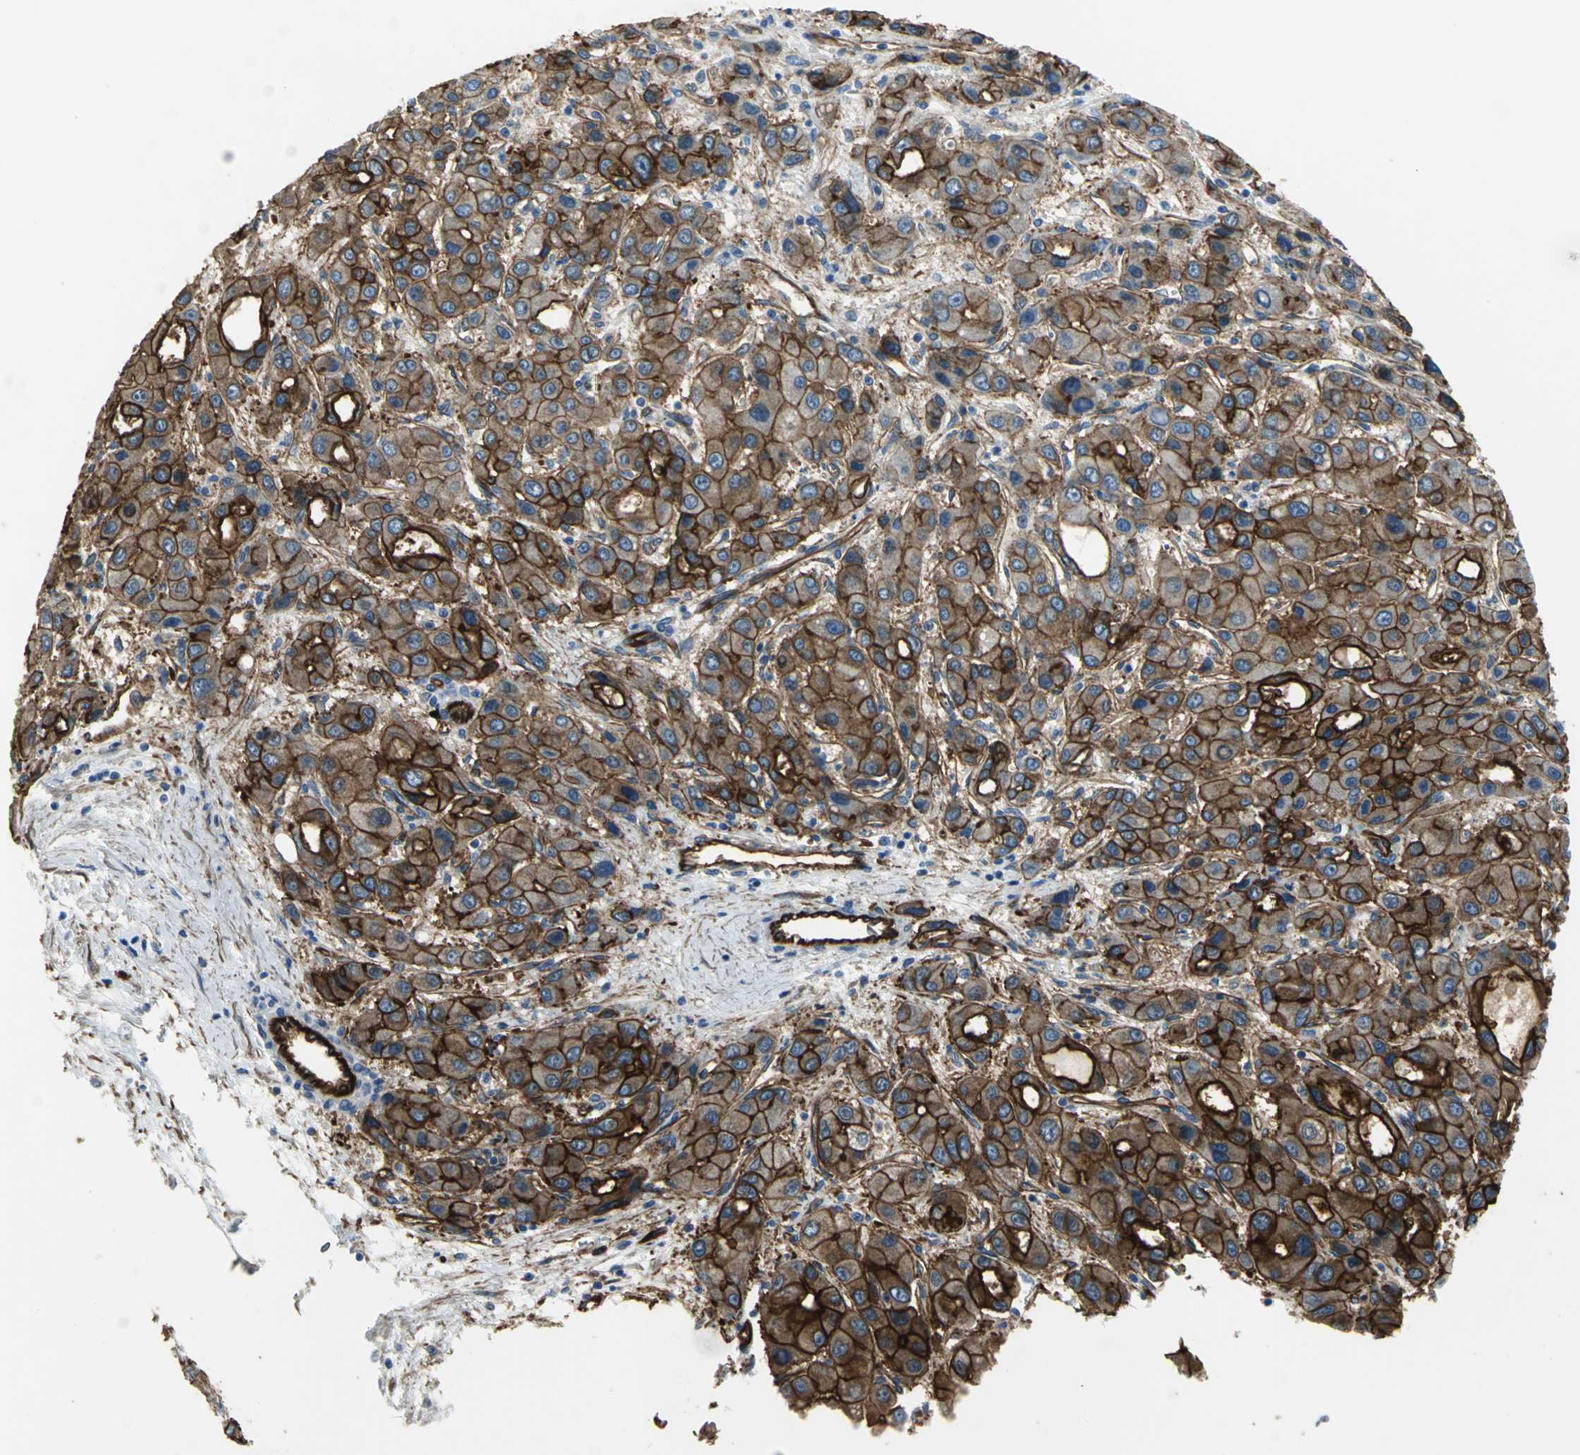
{"staining": {"intensity": "strong", "quantity": ">75%", "location": "cytoplasmic/membranous"}, "tissue": "liver cancer", "cell_type": "Tumor cells", "image_type": "cancer", "snomed": [{"axis": "morphology", "description": "Carcinoma, Hepatocellular, NOS"}, {"axis": "topography", "description": "Liver"}], "caption": "Liver cancer (hepatocellular carcinoma) was stained to show a protein in brown. There is high levels of strong cytoplasmic/membranous expression in approximately >75% of tumor cells. (Stains: DAB (3,3'-diaminobenzidine) in brown, nuclei in blue, Microscopy: brightfield microscopy at high magnification).", "gene": "FLNB", "patient": {"sex": "male", "age": 55}}